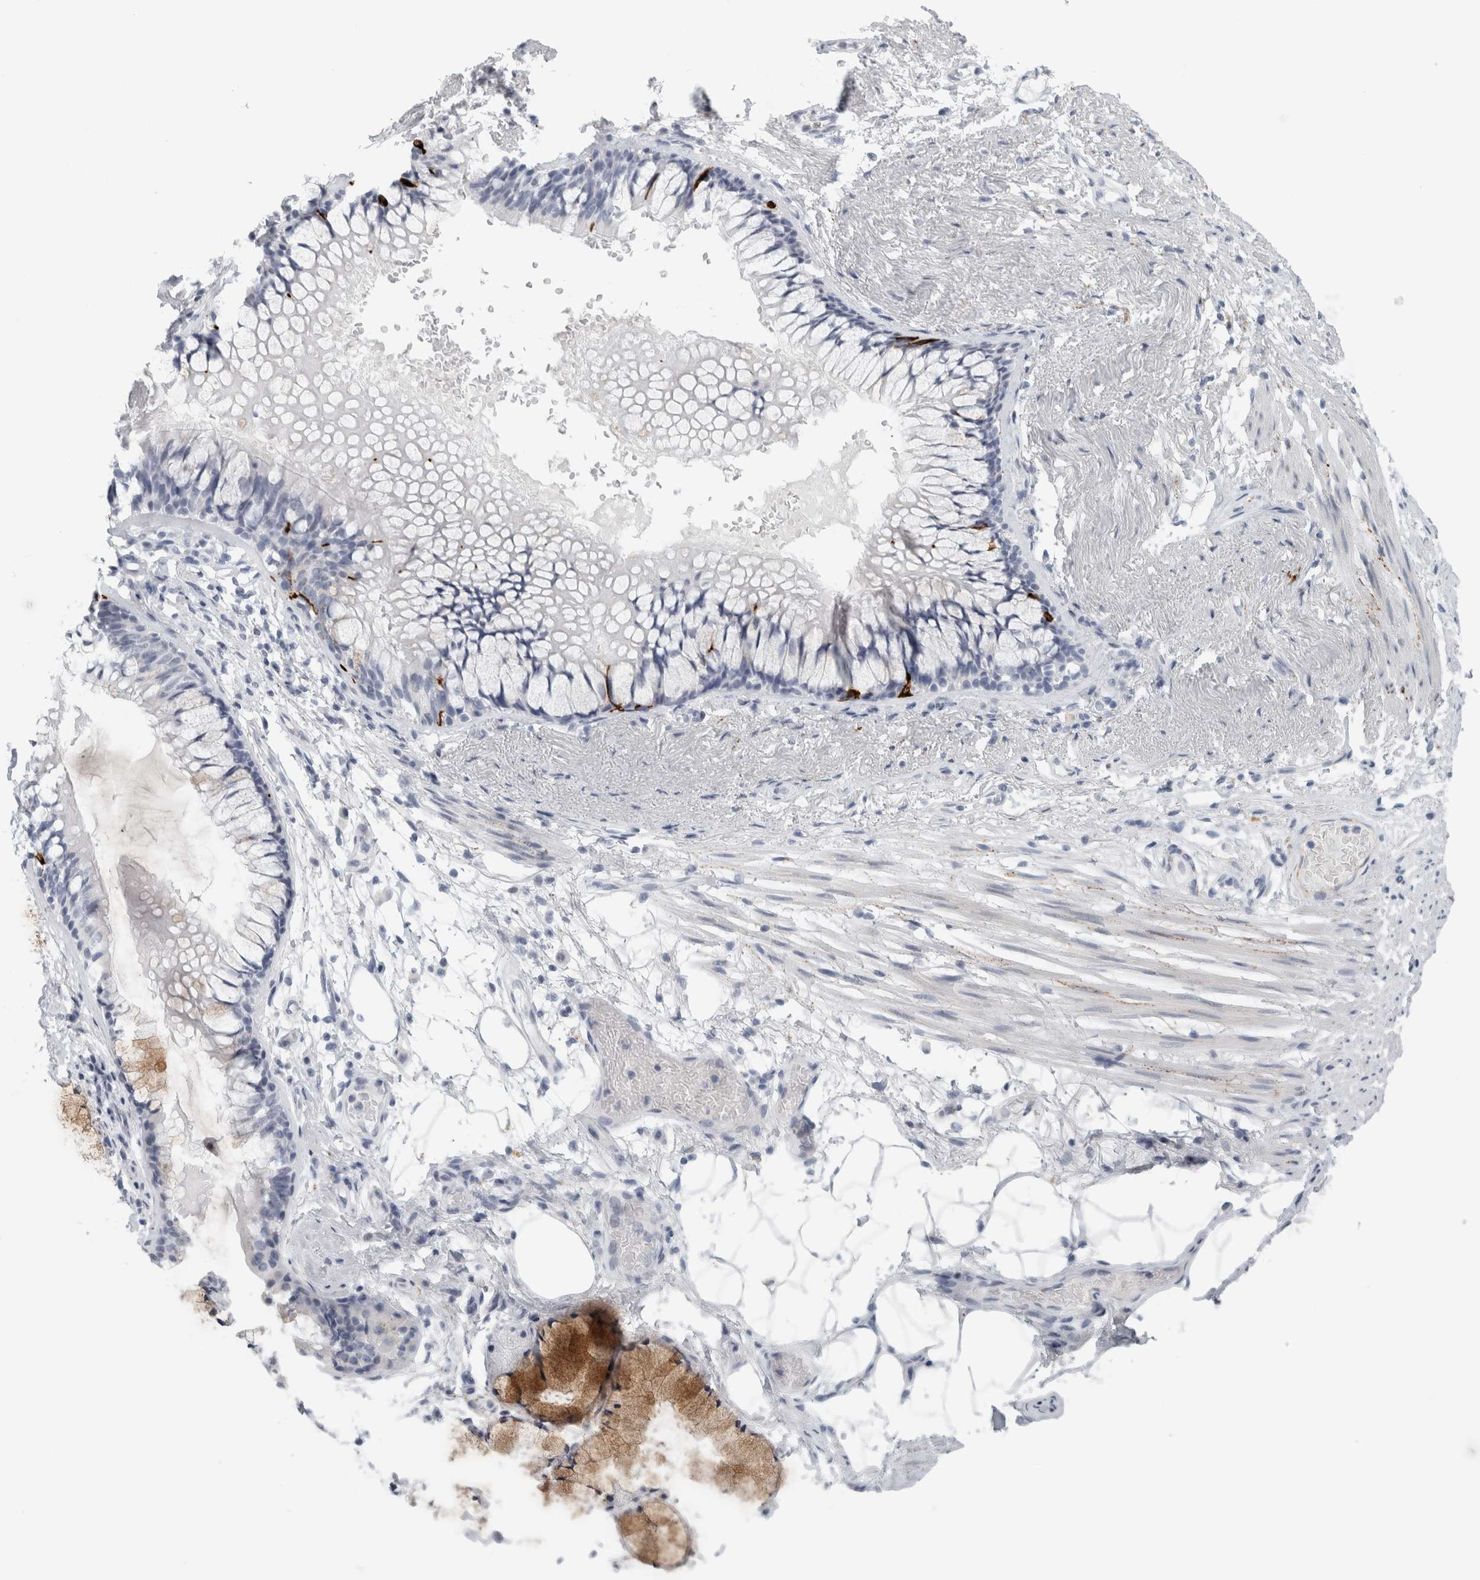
{"staining": {"intensity": "negative", "quantity": "none", "location": "none"}, "tissue": "adipose tissue", "cell_type": "Adipocytes", "image_type": "normal", "snomed": [{"axis": "morphology", "description": "Normal tissue, NOS"}, {"axis": "topography", "description": "Cartilage tissue"}, {"axis": "topography", "description": "Bronchus"}], "caption": "High magnification brightfield microscopy of normal adipose tissue stained with DAB (3,3'-diaminobenzidine) (brown) and counterstained with hematoxylin (blue): adipocytes show no significant positivity.", "gene": "CPE", "patient": {"sex": "female", "age": 73}}